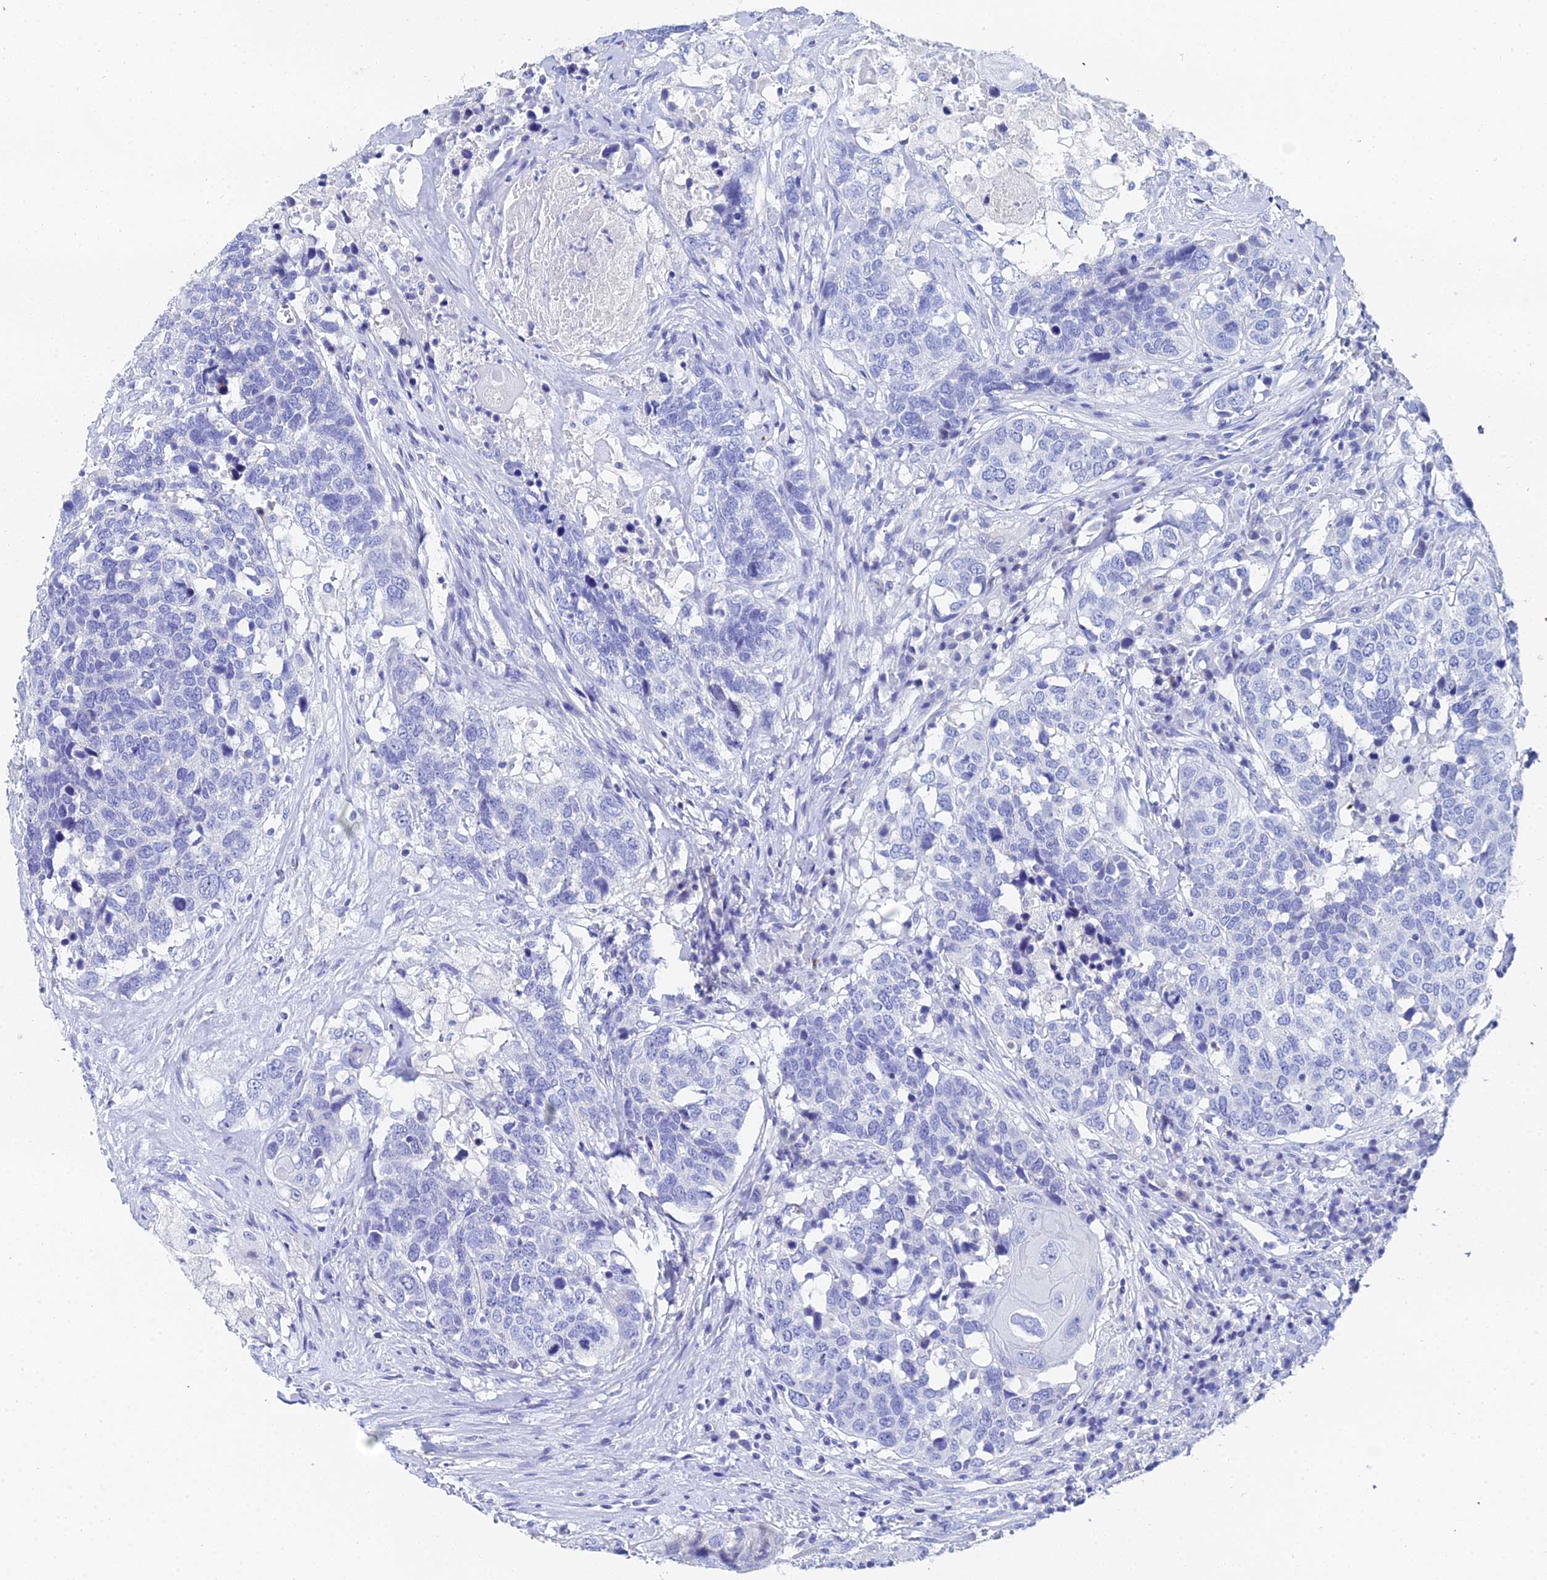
{"staining": {"intensity": "negative", "quantity": "none", "location": "none"}, "tissue": "head and neck cancer", "cell_type": "Tumor cells", "image_type": "cancer", "snomed": [{"axis": "morphology", "description": "Squamous cell carcinoma, NOS"}, {"axis": "topography", "description": "Head-Neck"}], "caption": "IHC of human head and neck cancer exhibits no positivity in tumor cells.", "gene": "OCM", "patient": {"sex": "male", "age": 66}}